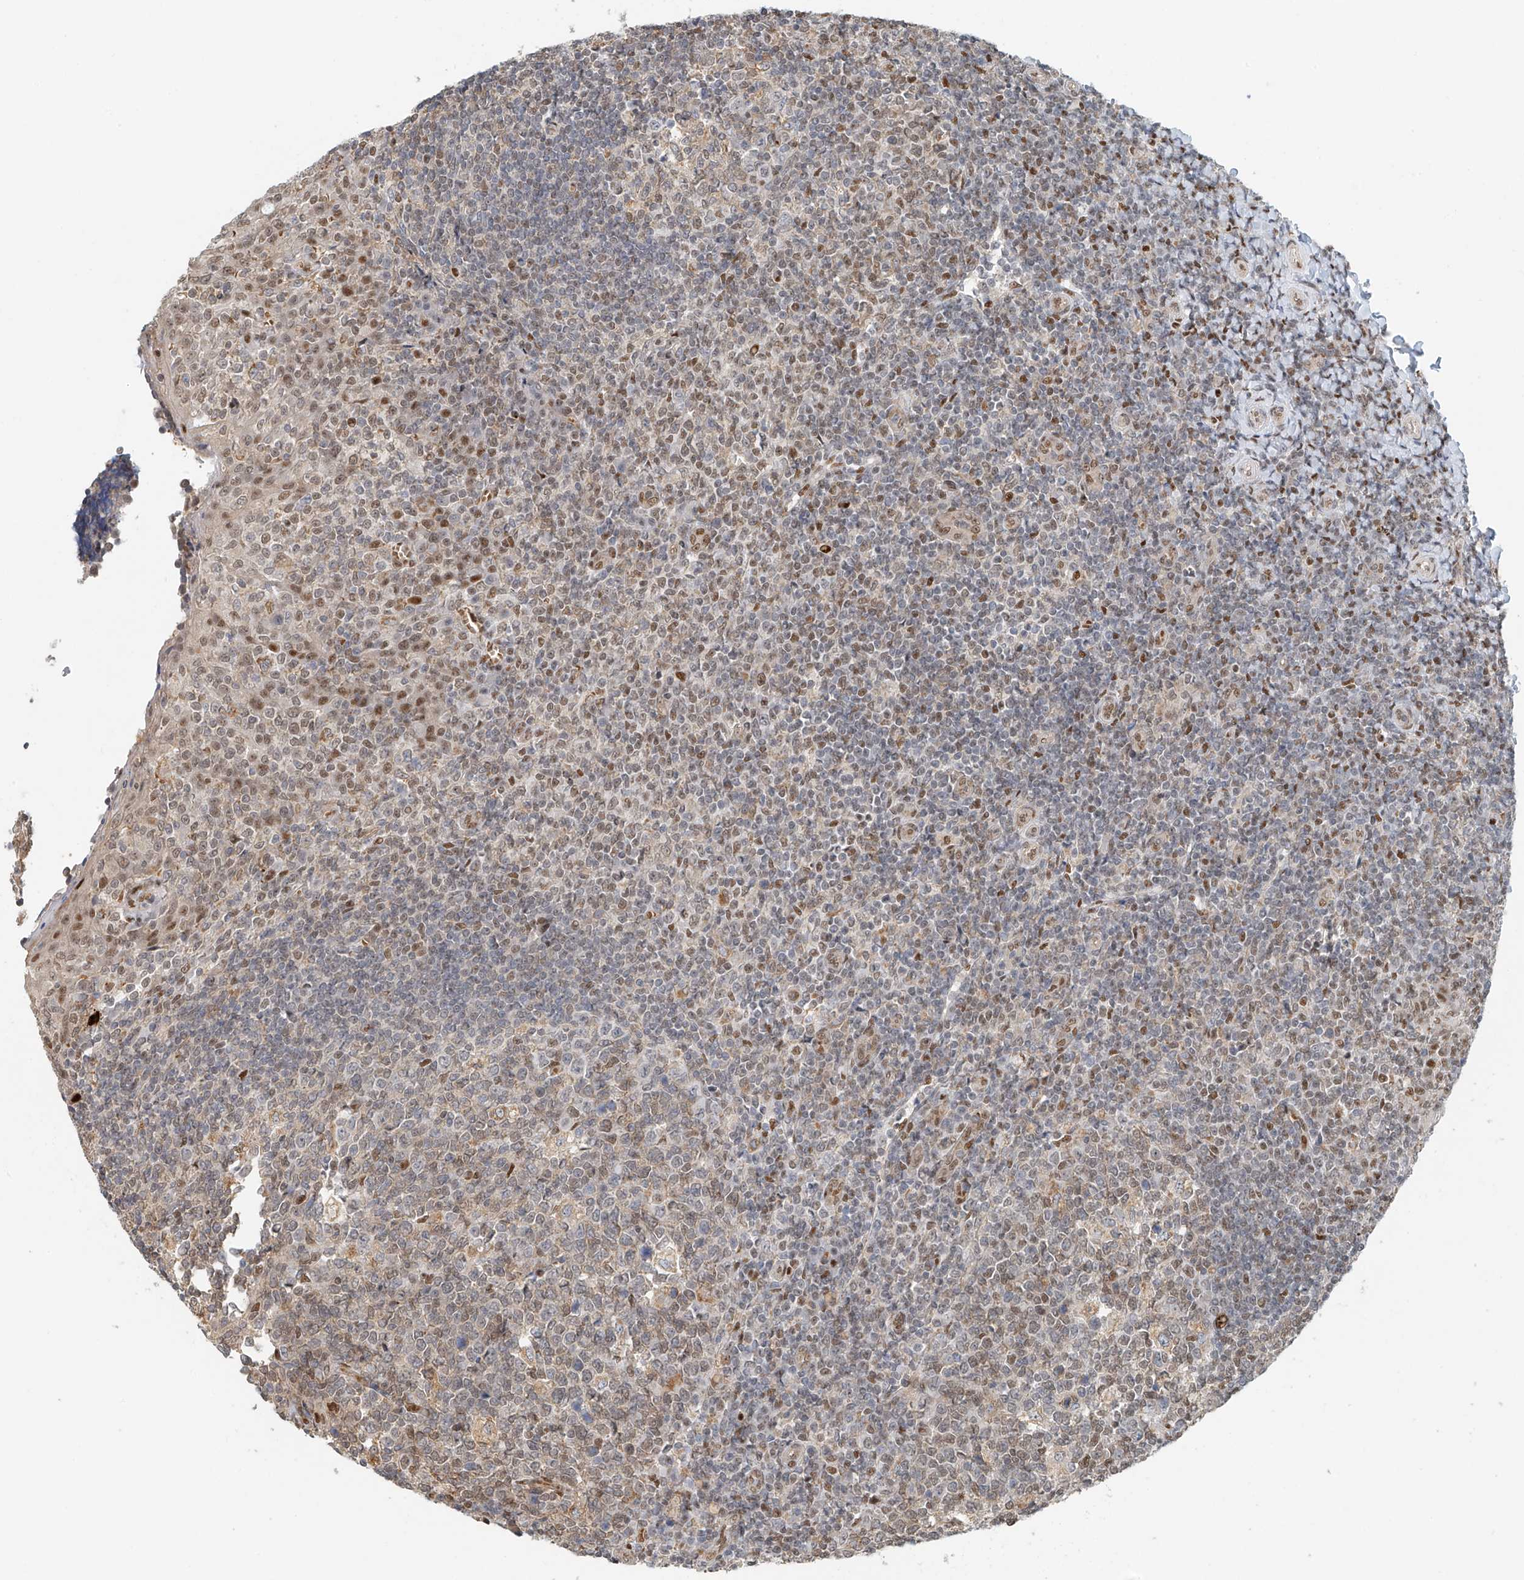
{"staining": {"intensity": "moderate", "quantity": "25%-75%", "location": "cytoplasmic/membranous,nuclear"}, "tissue": "tonsil", "cell_type": "Germinal center cells", "image_type": "normal", "snomed": [{"axis": "morphology", "description": "Normal tissue, NOS"}, {"axis": "topography", "description": "Tonsil"}], "caption": "Protein expression by immunohistochemistry demonstrates moderate cytoplasmic/membranous,nuclear expression in approximately 25%-75% of germinal center cells in normal tonsil.", "gene": "ZNF514", "patient": {"sex": "female", "age": 19}}